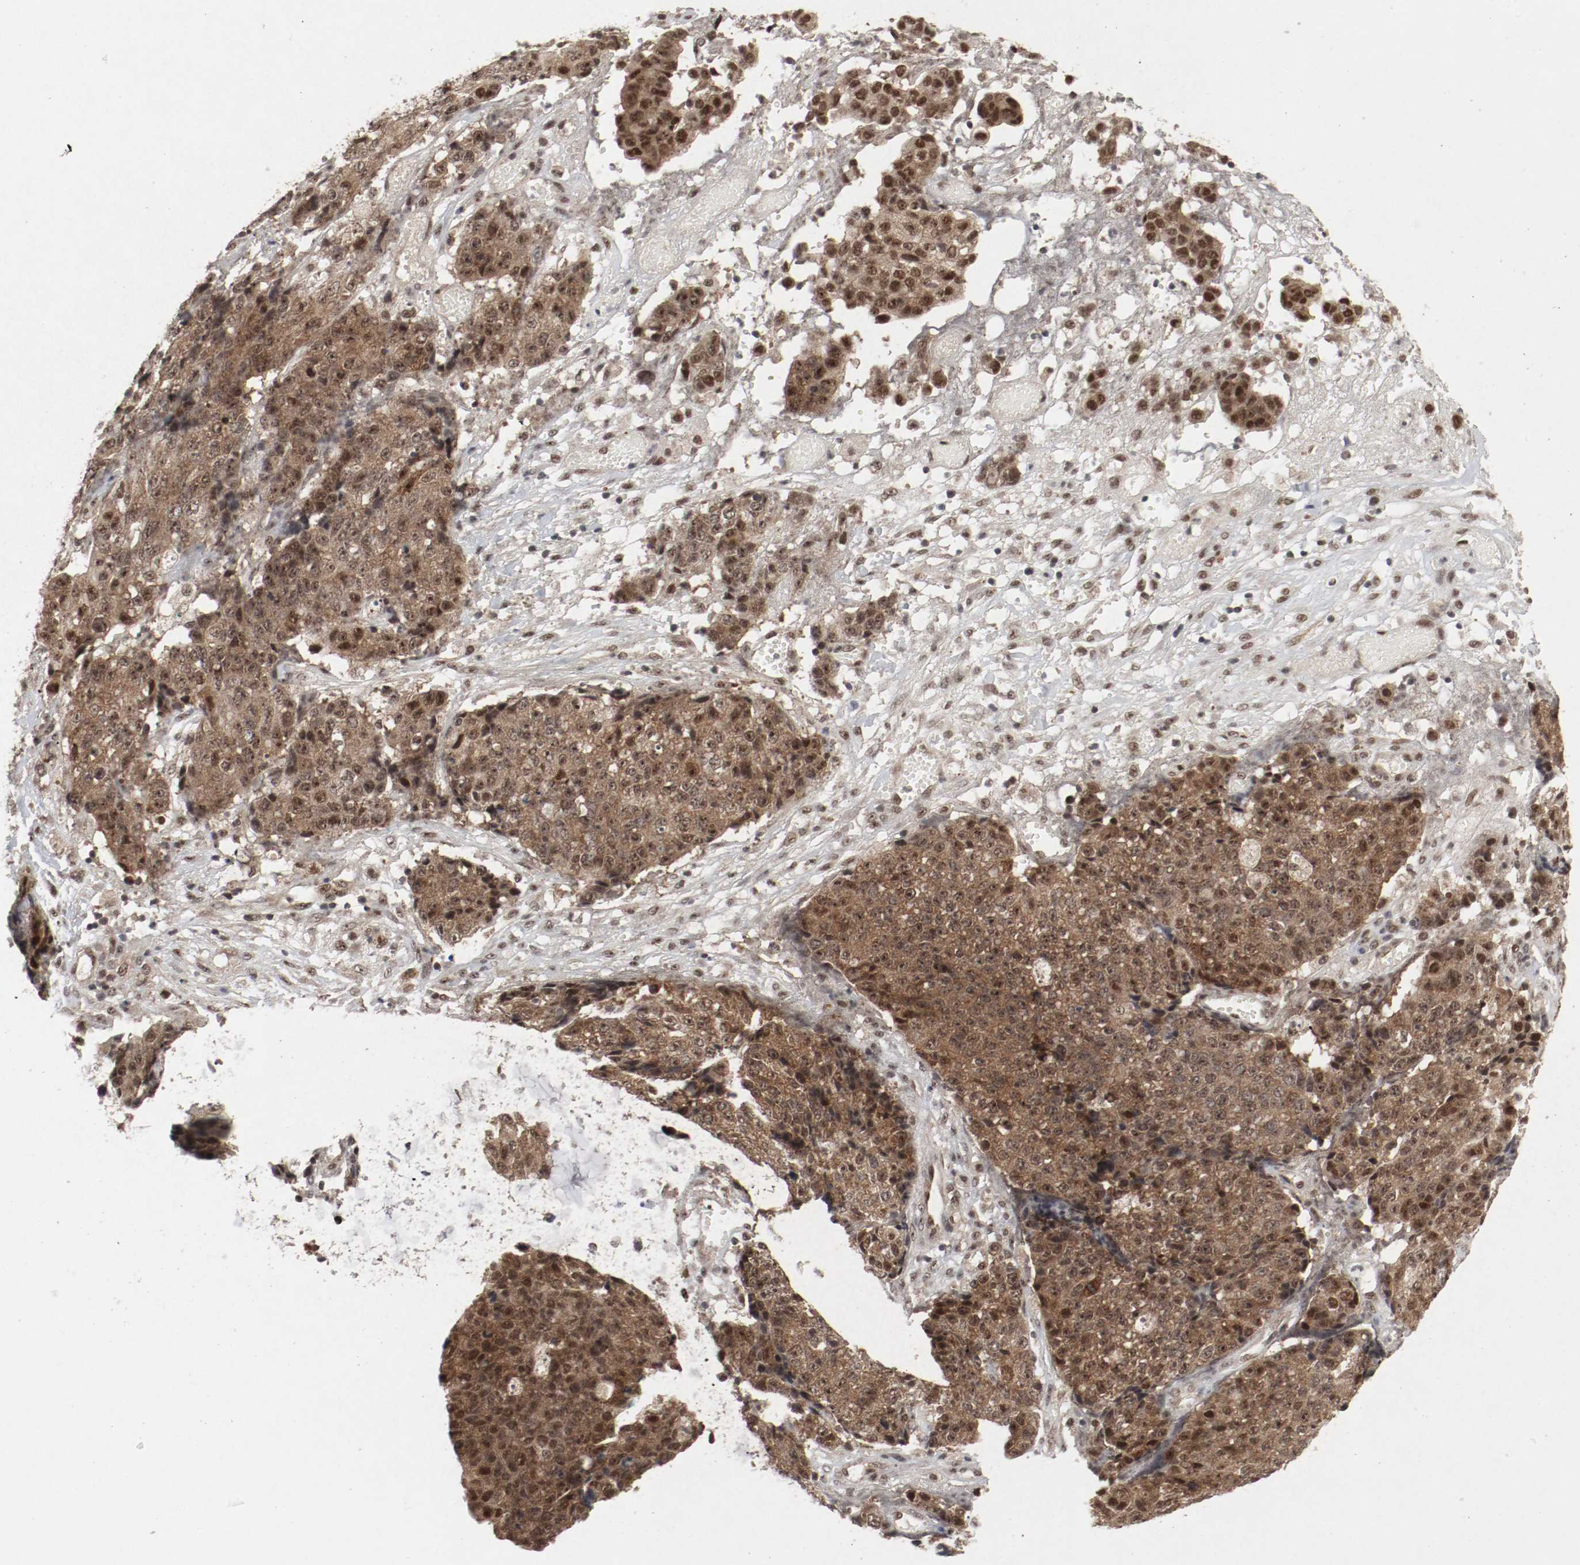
{"staining": {"intensity": "moderate", "quantity": ">75%", "location": "cytoplasmic/membranous,nuclear"}, "tissue": "ovarian cancer", "cell_type": "Tumor cells", "image_type": "cancer", "snomed": [{"axis": "morphology", "description": "Carcinoma, endometroid"}, {"axis": "topography", "description": "Ovary"}], "caption": "The immunohistochemical stain highlights moderate cytoplasmic/membranous and nuclear positivity in tumor cells of ovarian endometroid carcinoma tissue.", "gene": "CSNK2B", "patient": {"sex": "female", "age": 42}}